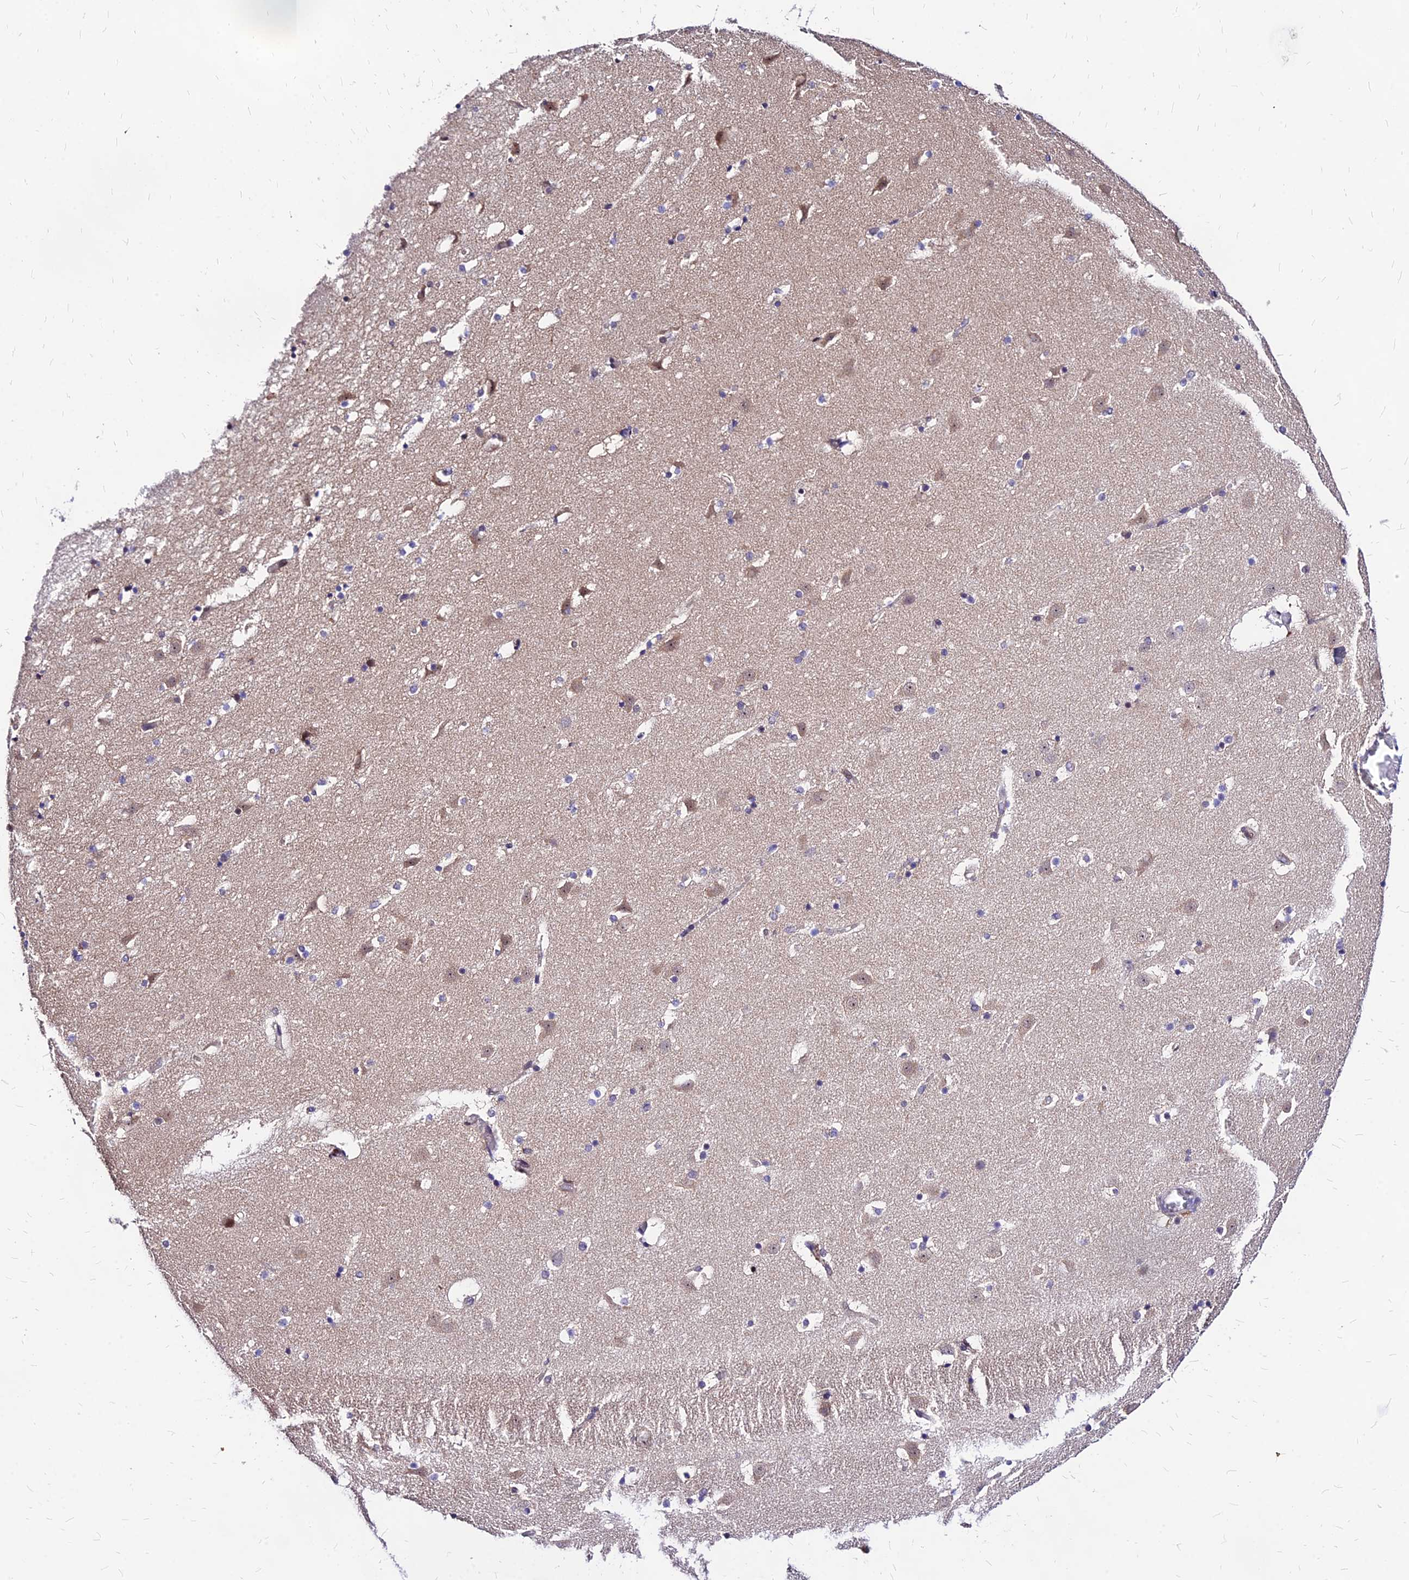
{"staining": {"intensity": "moderate", "quantity": "<25%", "location": "nuclear"}, "tissue": "caudate", "cell_type": "Glial cells", "image_type": "normal", "snomed": [{"axis": "morphology", "description": "Normal tissue, NOS"}, {"axis": "topography", "description": "Lateral ventricle wall"}], "caption": "This is a micrograph of immunohistochemistry (IHC) staining of normal caudate, which shows moderate staining in the nuclear of glial cells.", "gene": "DDX55", "patient": {"sex": "male", "age": 45}}